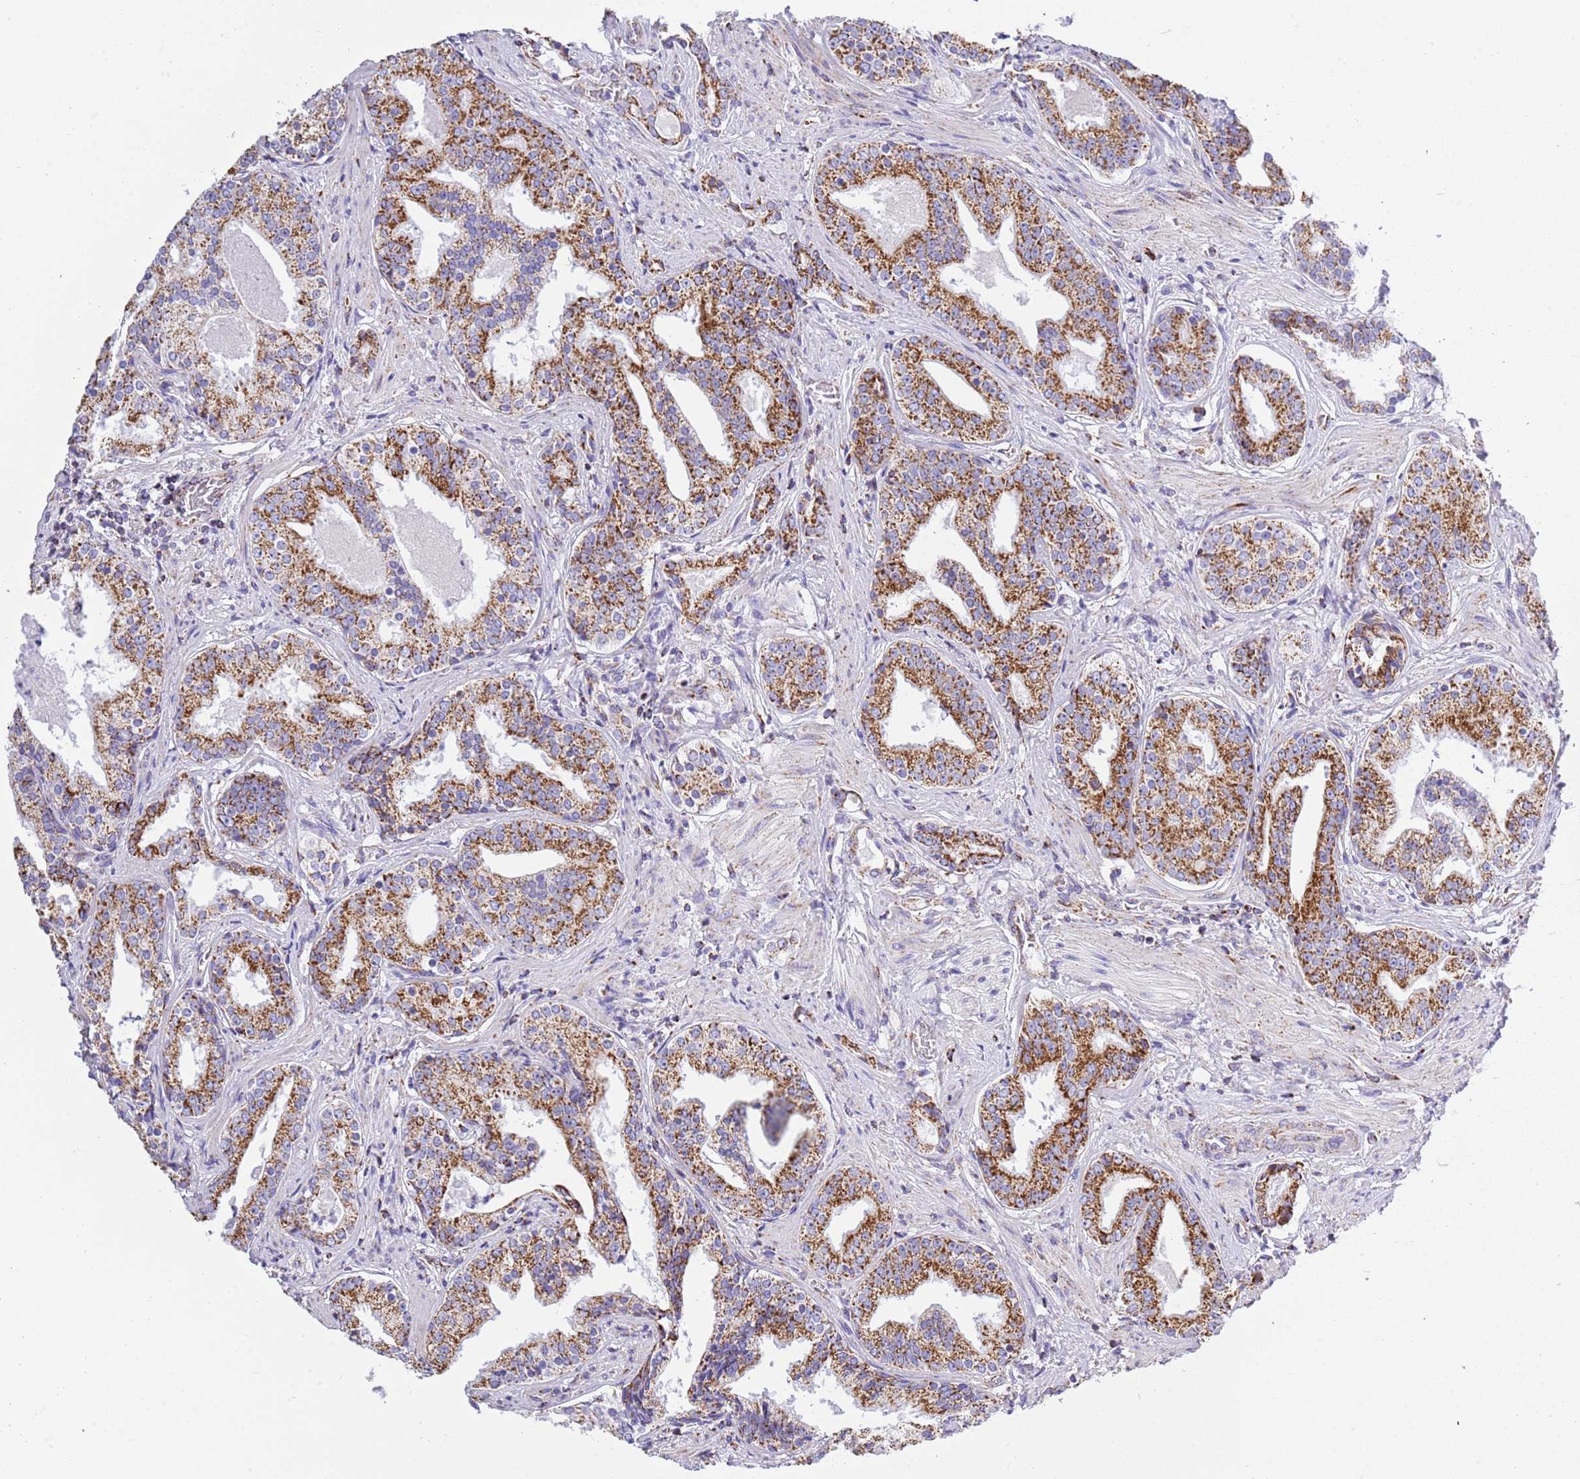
{"staining": {"intensity": "strong", "quantity": ">75%", "location": "cytoplasmic/membranous"}, "tissue": "prostate cancer", "cell_type": "Tumor cells", "image_type": "cancer", "snomed": [{"axis": "morphology", "description": "Adenocarcinoma, High grade"}, {"axis": "topography", "description": "Prostate"}], "caption": "The micrograph shows staining of prostate cancer, revealing strong cytoplasmic/membranous protein positivity (brown color) within tumor cells.", "gene": "SUCLG2", "patient": {"sex": "male", "age": 58}}